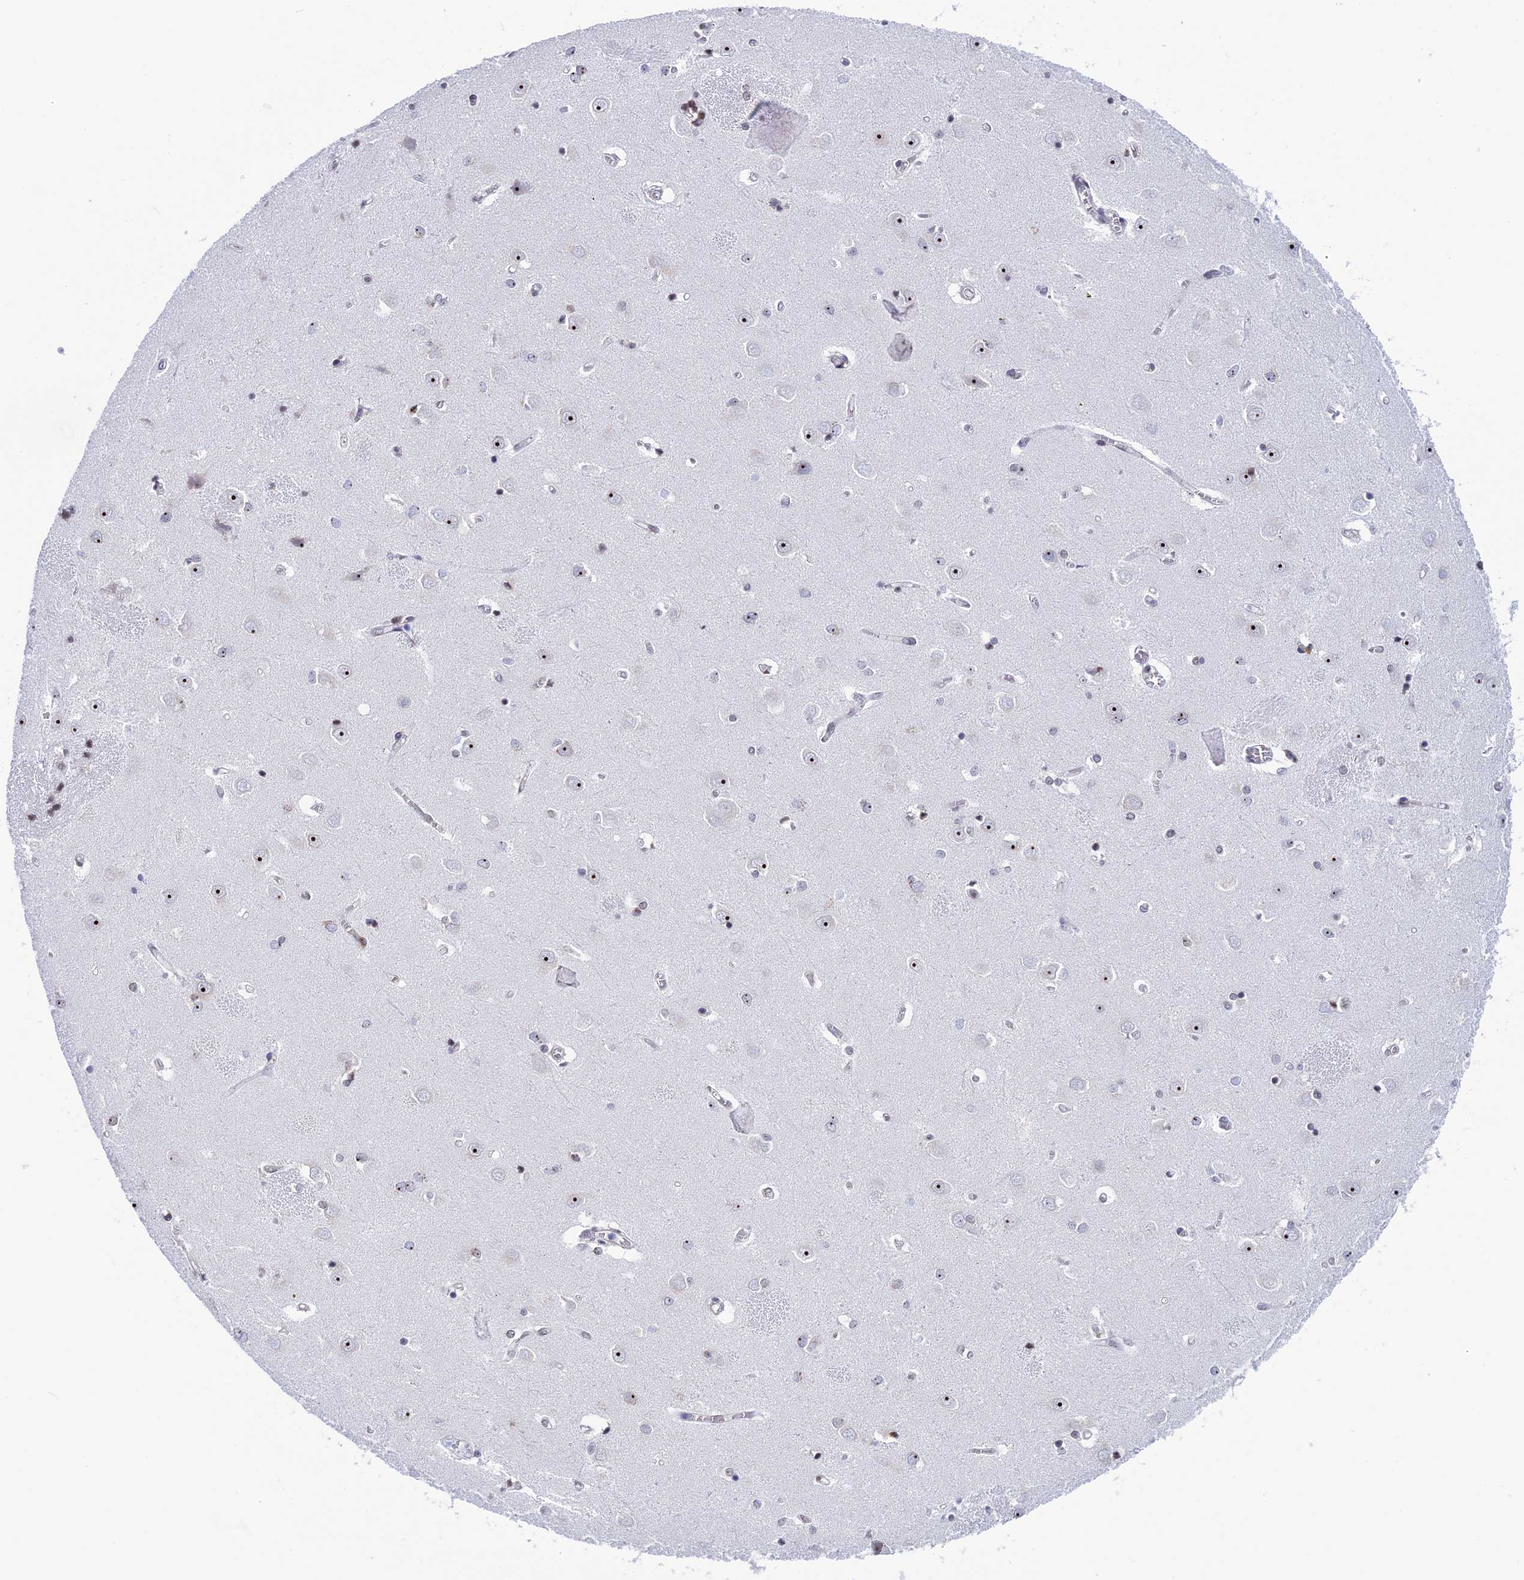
{"staining": {"intensity": "weak", "quantity": "<25%", "location": "nuclear"}, "tissue": "caudate", "cell_type": "Glial cells", "image_type": "normal", "snomed": [{"axis": "morphology", "description": "Normal tissue, NOS"}, {"axis": "topography", "description": "Lateral ventricle wall"}], "caption": "Immunohistochemistry (IHC) histopathology image of benign caudate: human caudate stained with DAB (3,3'-diaminobenzidine) reveals no significant protein staining in glial cells.", "gene": "CCDC86", "patient": {"sex": "male", "age": 37}}